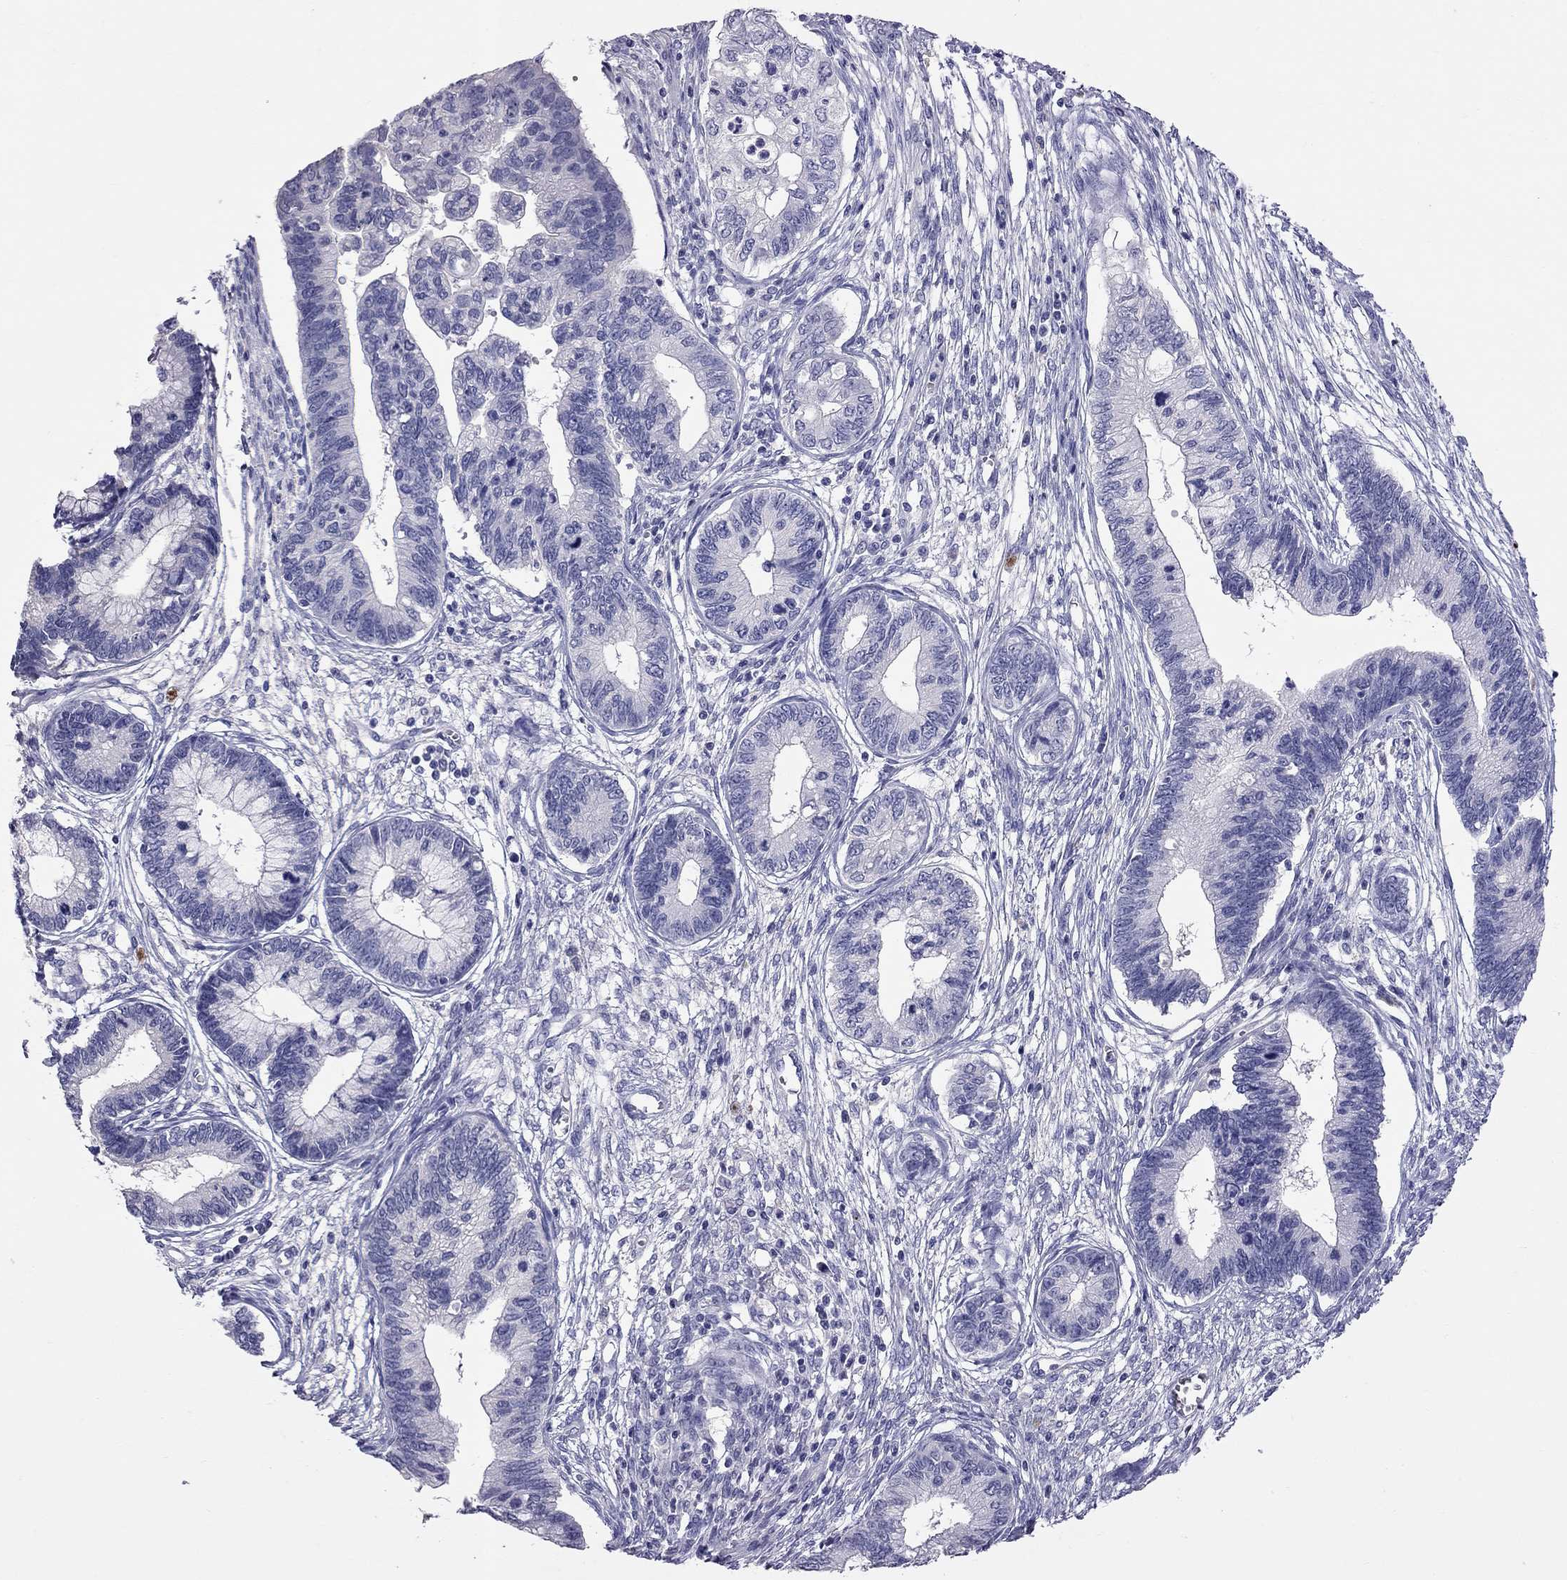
{"staining": {"intensity": "negative", "quantity": "none", "location": "none"}, "tissue": "cervical cancer", "cell_type": "Tumor cells", "image_type": "cancer", "snomed": [{"axis": "morphology", "description": "Adenocarcinoma, NOS"}, {"axis": "topography", "description": "Cervix"}], "caption": "IHC micrograph of neoplastic tissue: human cervical adenocarcinoma stained with DAB (3,3'-diaminobenzidine) displays no significant protein positivity in tumor cells.", "gene": "CFAP91", "patient": {"sex": "female", "age": 44}}